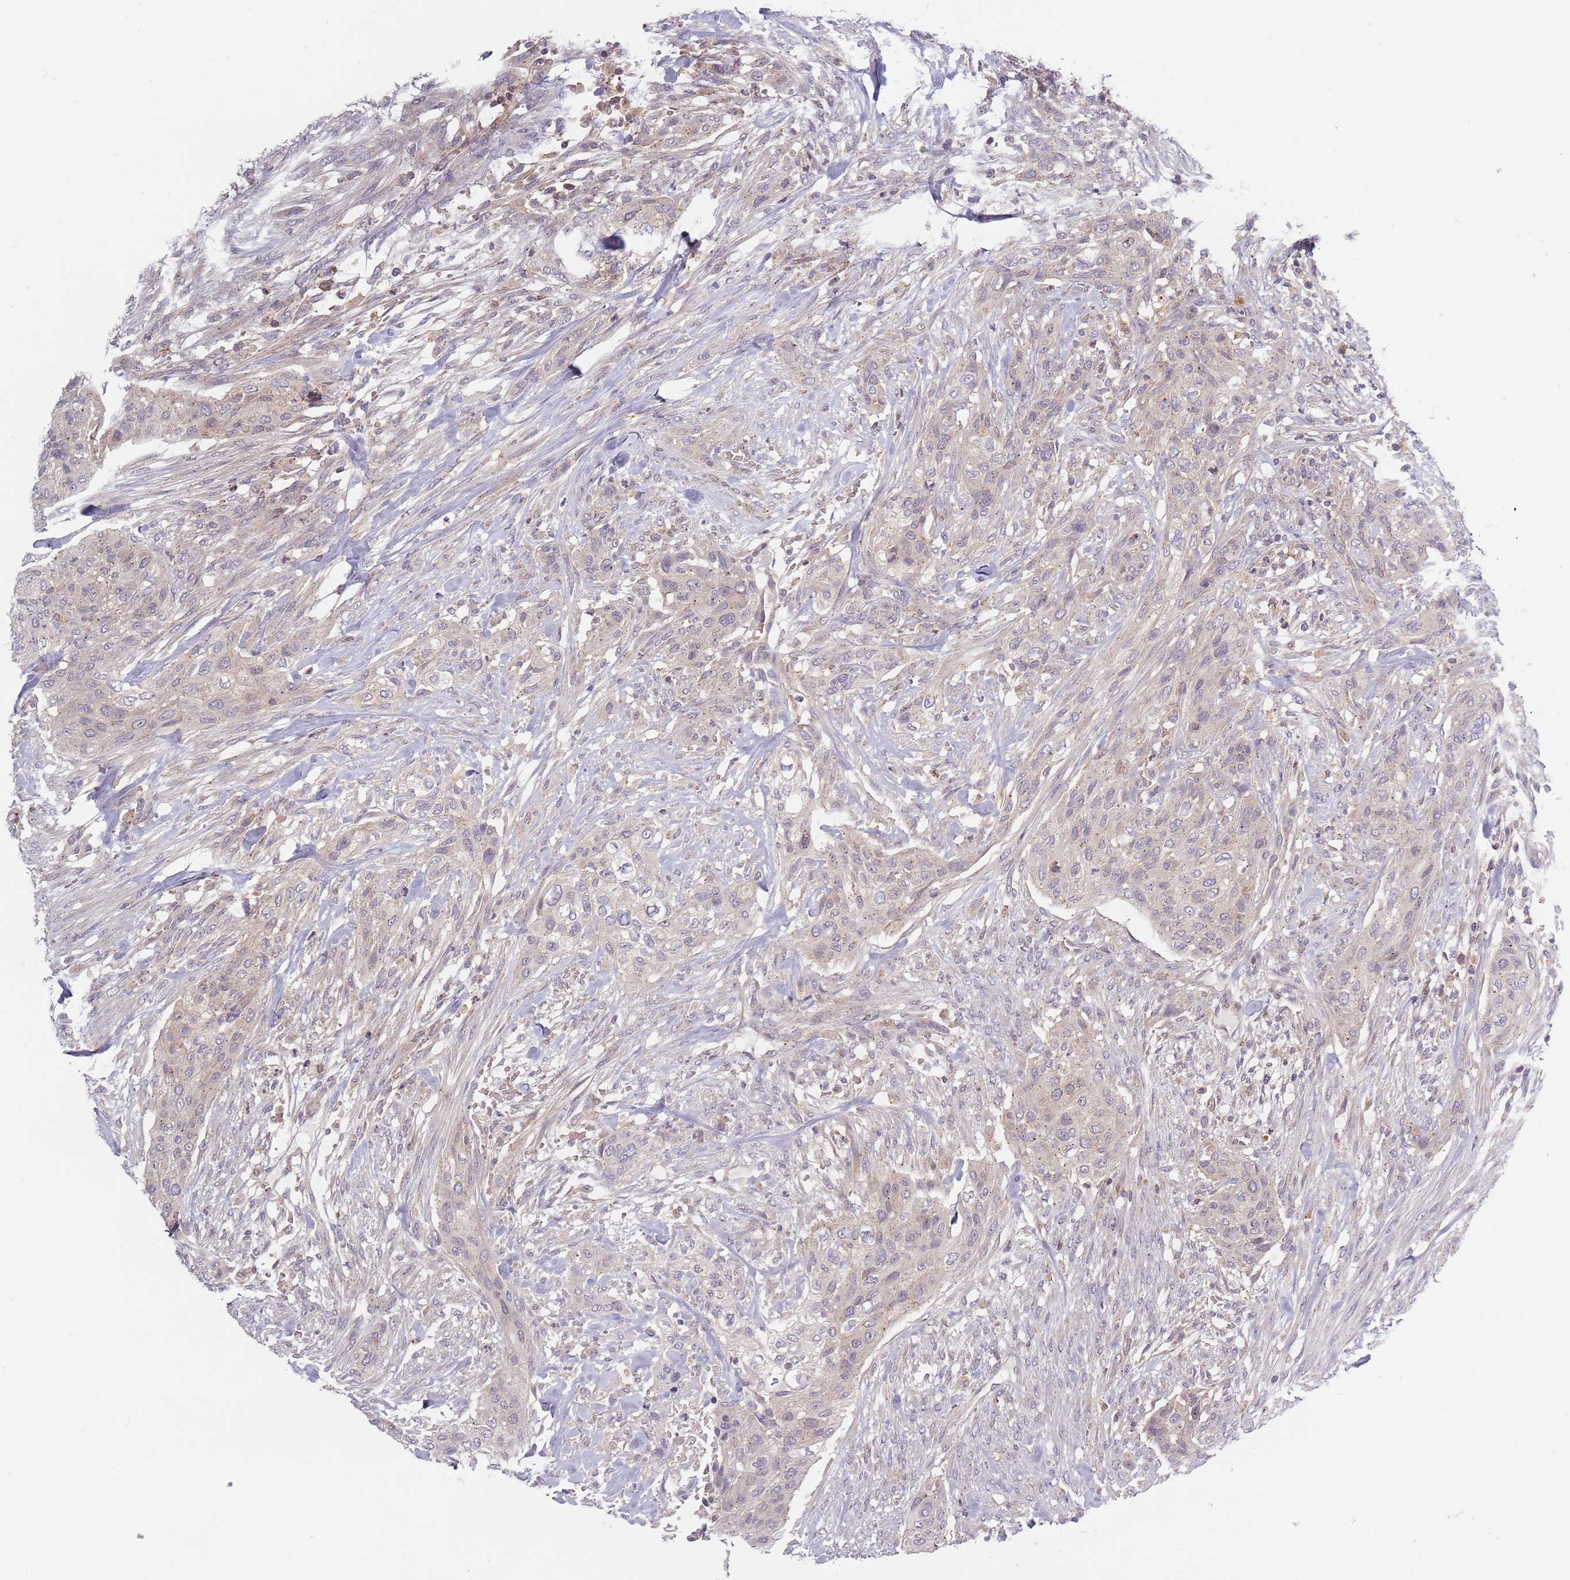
{"staining": {"intensity": "weak", "quantity": "<25%", "location": "cytoplasmic/membranous"}, "tissue": "urothelial cancer", "cell_type": "Tumor cells", "image_type": "cancer", "snomed": [{"axis": "morphology", "description": "Urothelial carcinoma, High grade"}, {"axis": "topography", "description": "Urinary bladder"}], "caption": "This histopathology image is of urothelial carcinoma (high-grade) stained with immunohistochemistry to label a protein in brown with the nuclei are counter-stained blue. There is no expression in tumor cells.", "gene": "ASB13", "patient": {"sex": "male", "age": 35}}